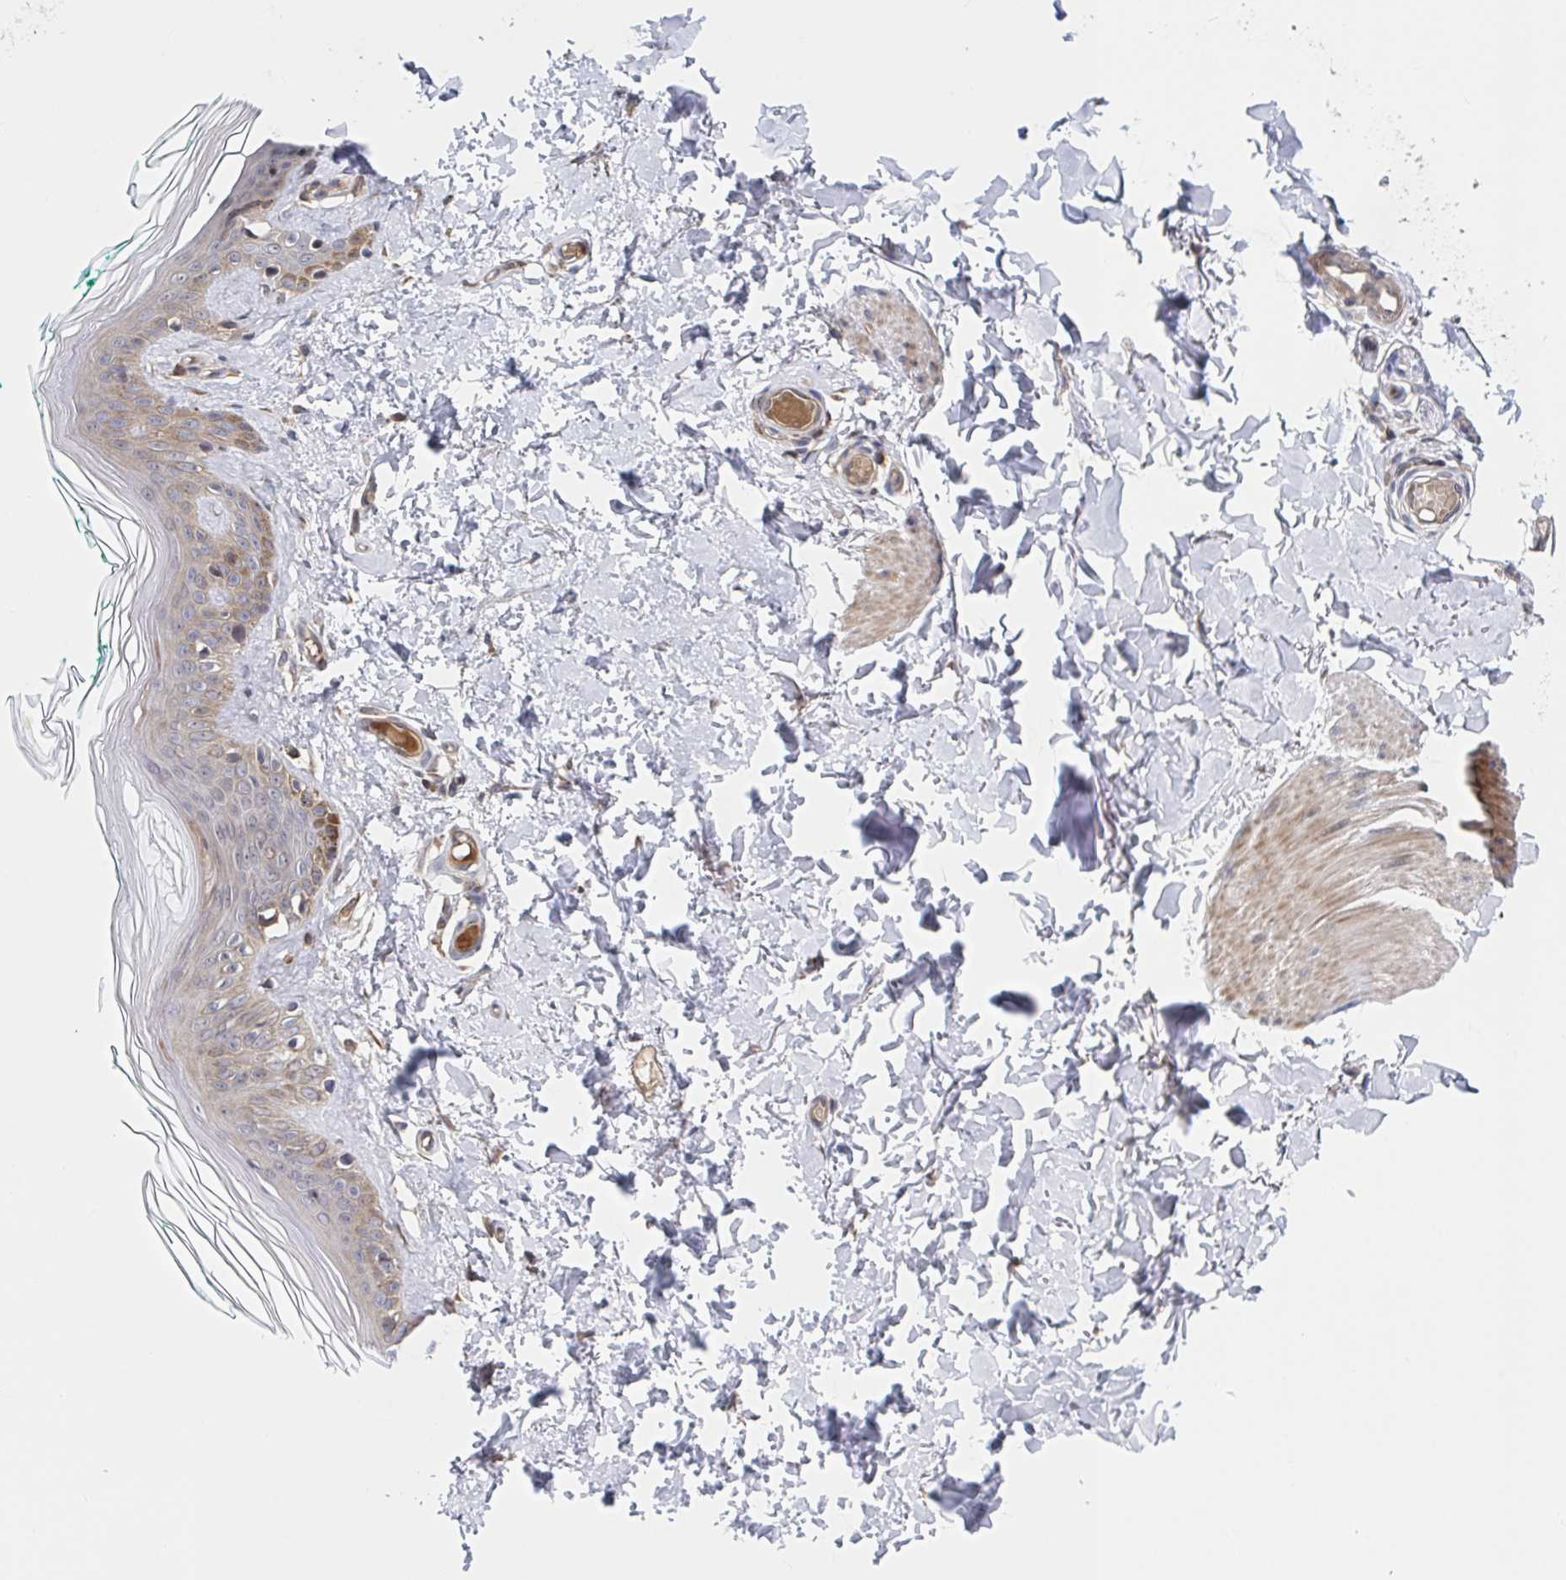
{"staining": {"intensity": "negative", "quantity": "none", "location": "none"}, "tissue": "skin", "cell_type": "Fibroblasts", "image_type": "normal", "snomed": [{"axis": "morphology", "description": "Normal tissue, NOS"}, {"axis": "topography", "description": "Skin"}, {"axis": "topography", "description": "Peripheral nerve tissue"}], "caption": "Human skin stained for a protein using IHC demonstrates no positivity in fibroblasts.", "gene": "DHRS12", "patient": {"sex": "female", "age": 45}}